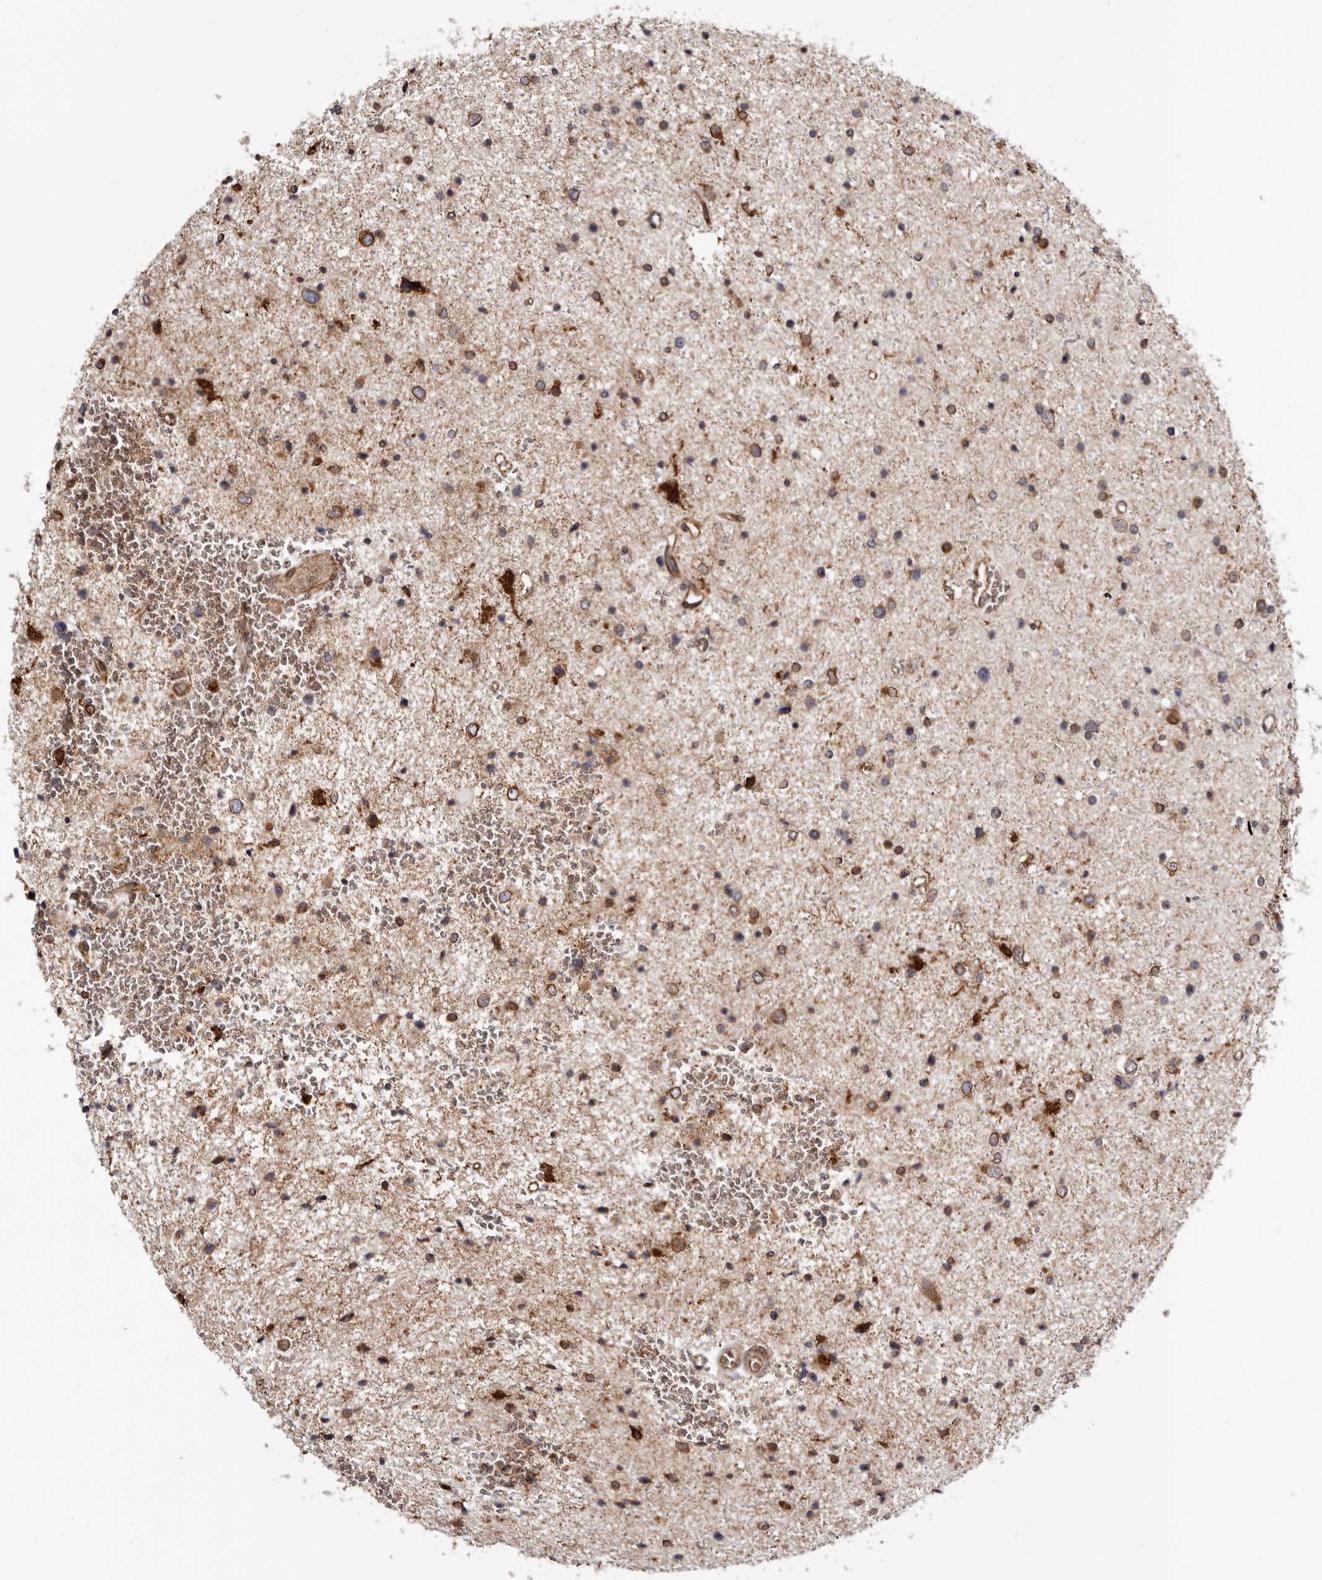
{"staining": {"intensity": "moderate", "quantity": ">75%", "location": "cytoplasmic/membranous"}, "tissue": "glioma", "cell_type": "Tumor cells", "image_type": "cancer", "snomed": [{"axis": "morphology", "description": "Glioma, malignant, Low grade"}, {"axis": "topography", "description": "Cerebral cortex"}], "caption": "Malignant low-grade glioma stained for a protein (brown) displays moderate cytoplasmic/membranous positive expression in about >75% of tumor cells.", "gene": "C4orf3", "patient": {"sex": "female", "age": 39}}